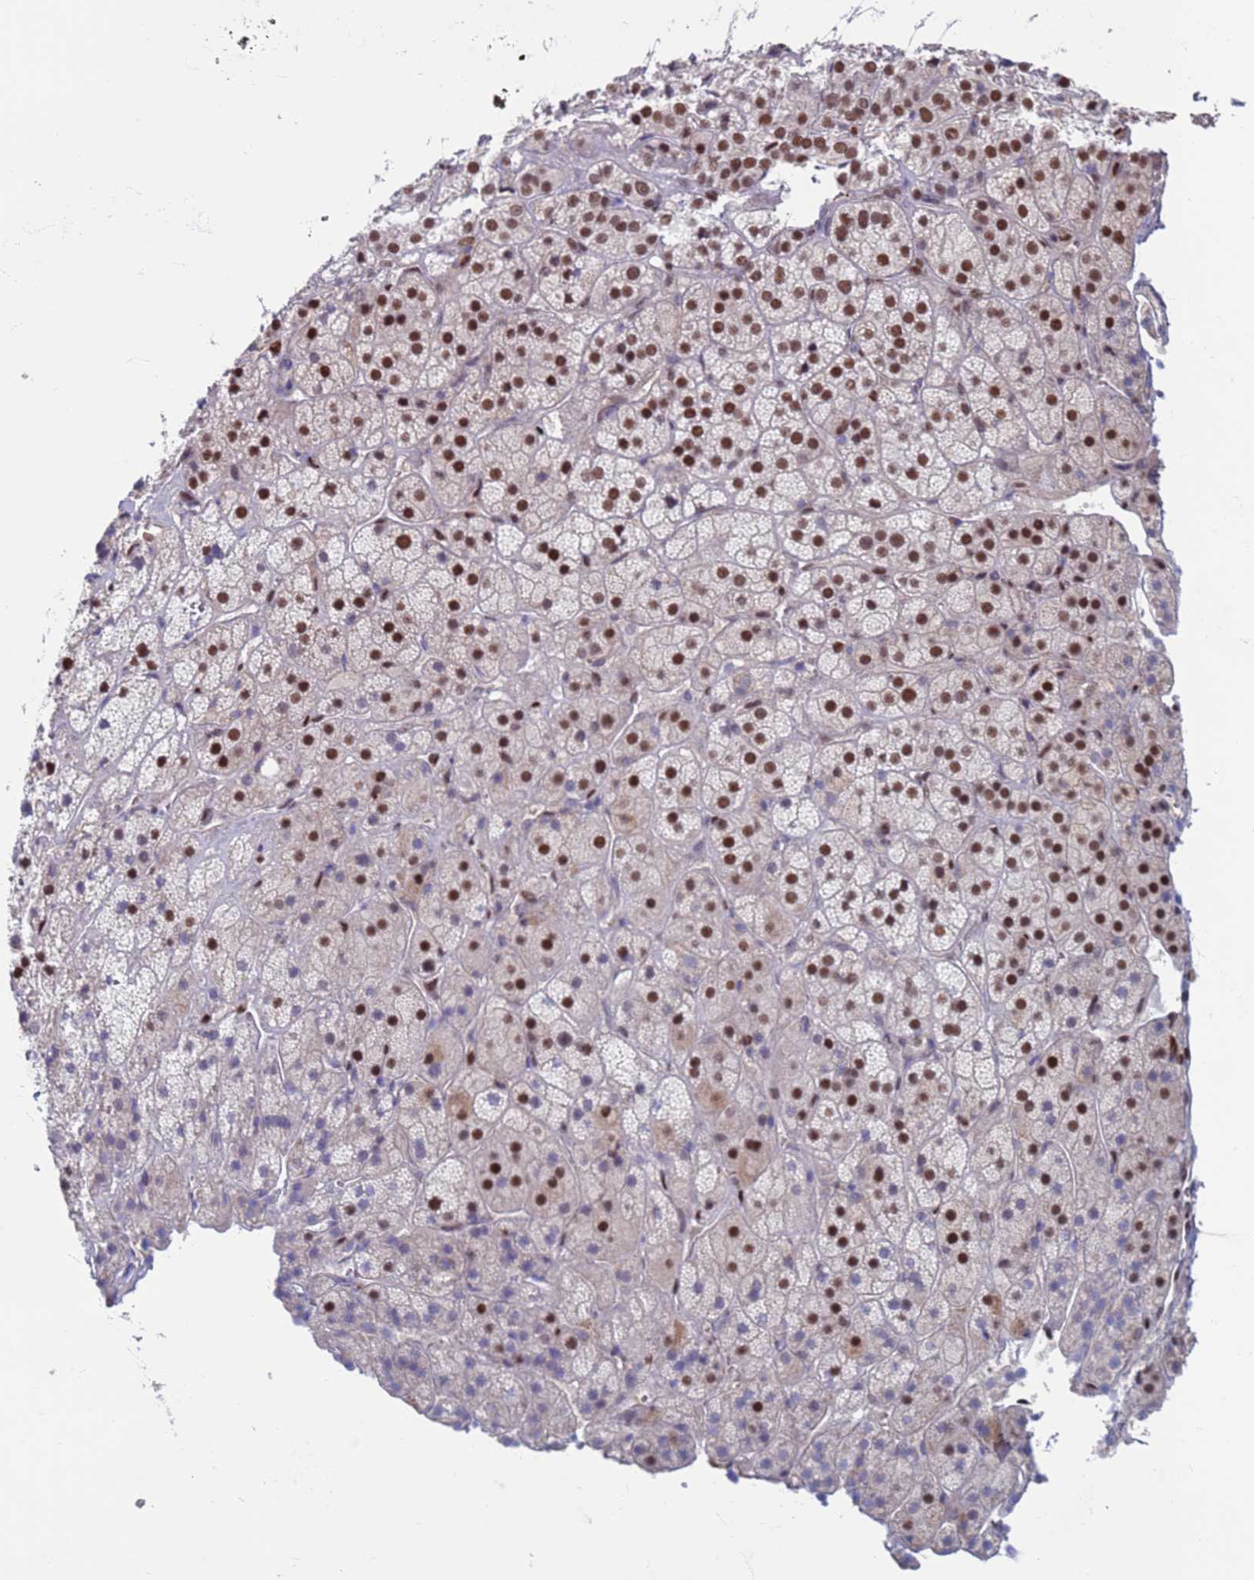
{"staining": {"intensity": "strong", "quantity": "25%-75%", "location": "nuclear"}, "tissue": "adrenal gland", "cell_type": "Glandular cells", "image_type": "normal", "snomed": [{"axis": "morphology", "description": "Normal tissue, NOS"}, {"axis": "topography", "description": "Adrenal gland"}], "caption": "The immunohistochemical stain shows strong nuclear positivity in glandular cells of normal adrenal gland.", "gene": "SAE1", "patient": {"sex": "female", "age": 70}}